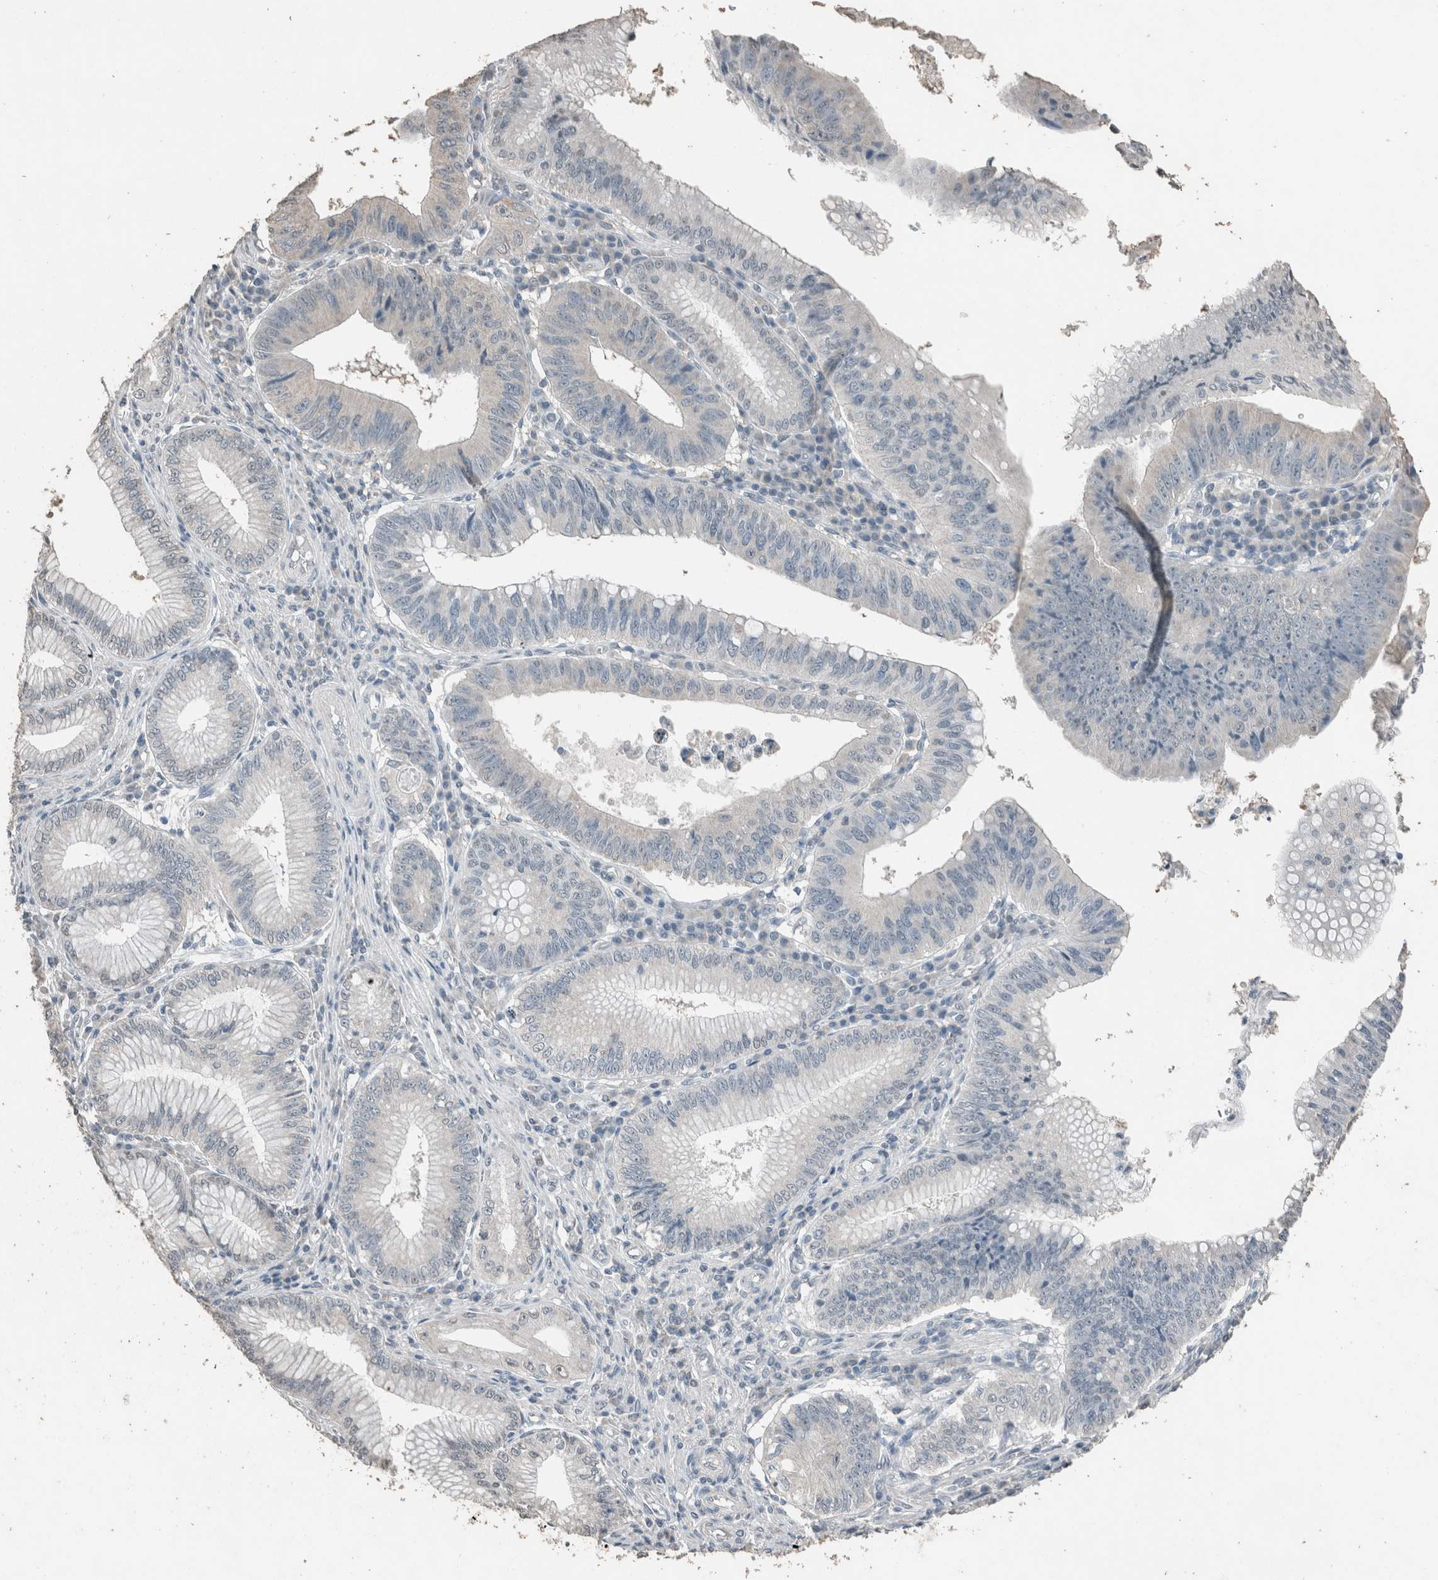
{"staining": {"intensity": "negative", "quantity": "none", "location": "none"}, "tissue": "stomach cancer", "cell_type": "Tumor cells", "image_type": "cancer", "snomed": [{"axis": "morphology", "description": "Adenocarcinoma, NOS"}, {"axis": "topography", "description": "Stomach"}], "caption": "Adenocarcinoma (stomach) was stained to show a protein in brown. There is no significant expression in tumor cells. Brightfield microscopy of immunohistochemistry stained with DAB (brown) and hematoxylin (blue), captured at high magnification.", "gene": "ACVR2B", "patient": {"sex": "male", "age": 59}}